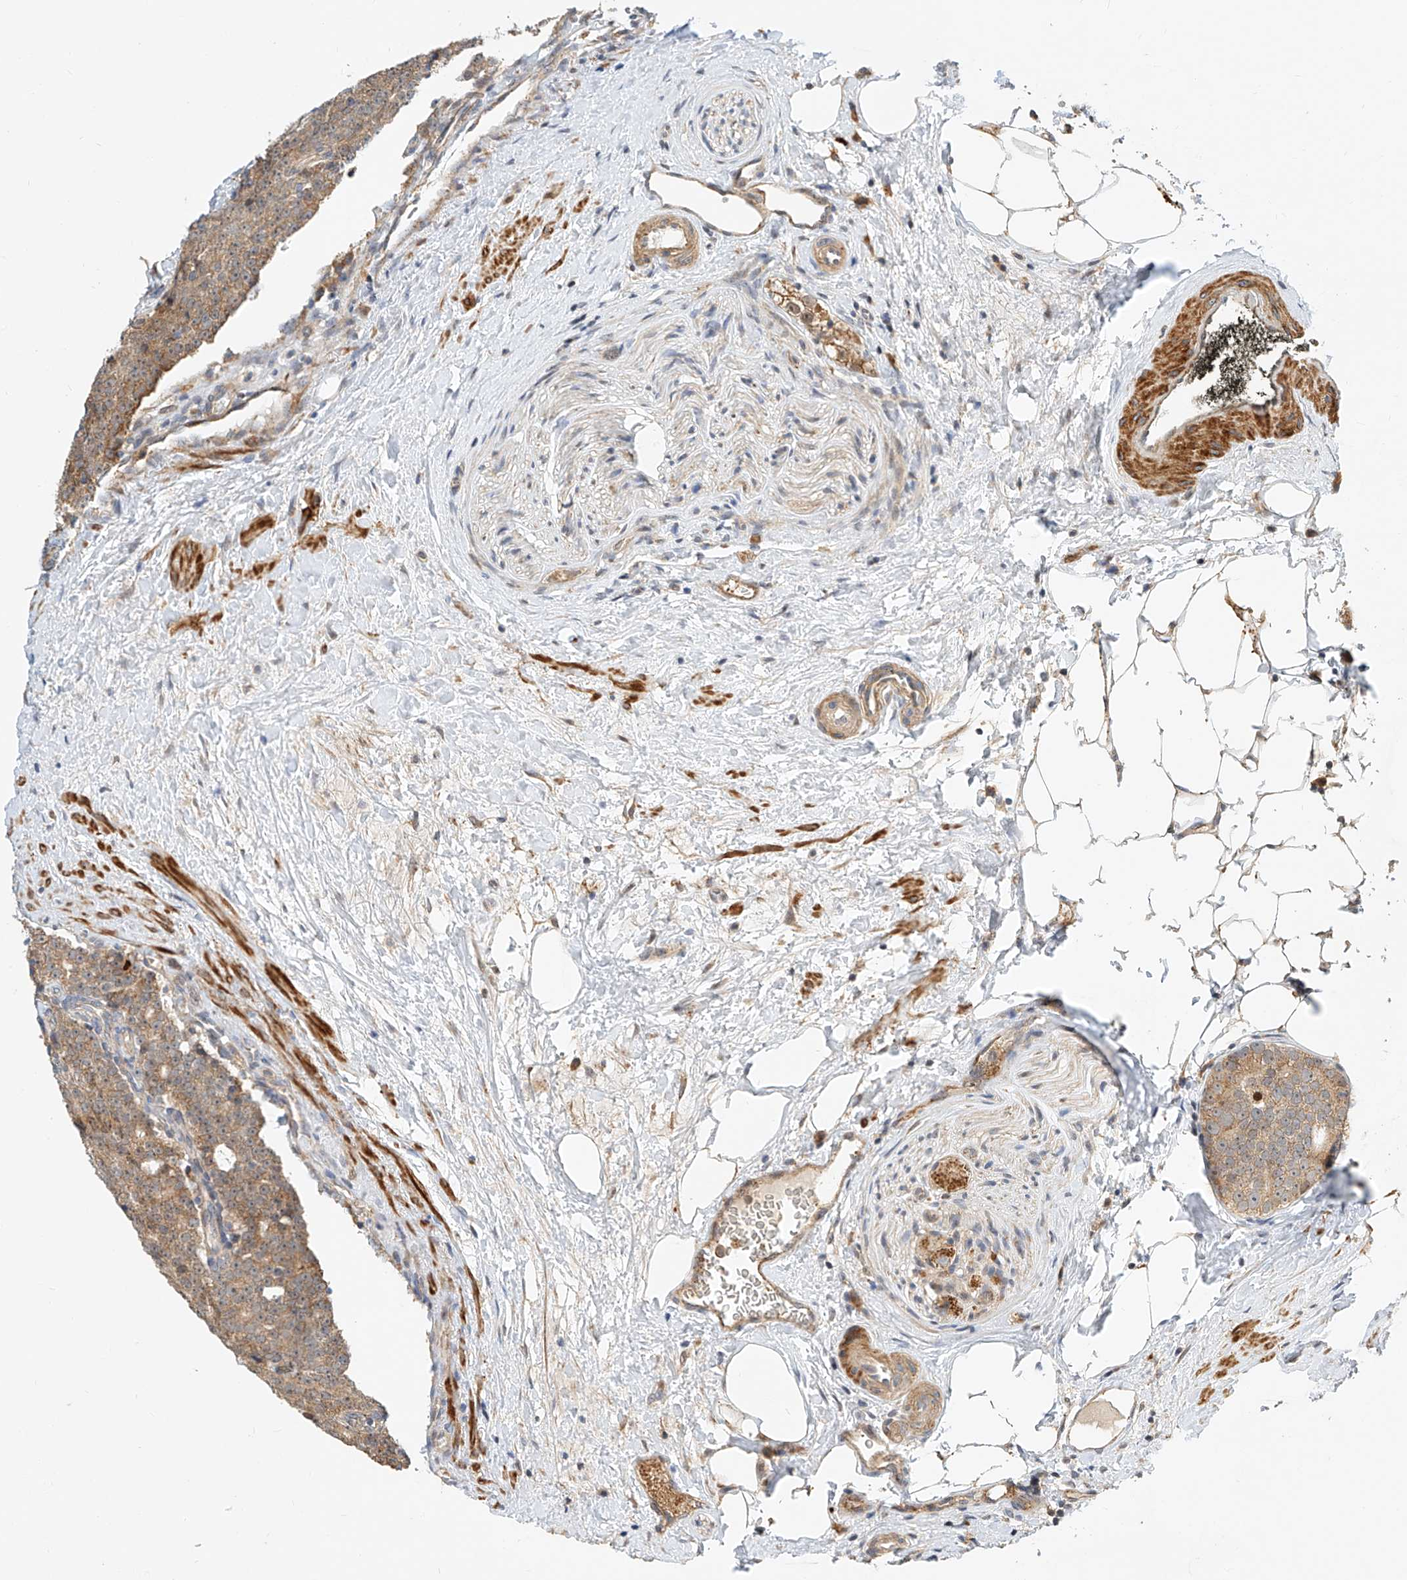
{"staining": {"intensity": "moderate", "quantity": ">75%", "location": "cytoplasmic/membranous,nuclear"}, "tissue": "prostate cancer", "cell_type": "Tumor cells", "image_type": "cancer", "snomed": [{"axis": "morphology", "description": "Adenocarcinoma, High grade"}, {"axis": "topography", "description": "Prostate"}], "caption": "Immunohistochemistry (IHC) photomicrograph of neoplastic tissue: human prostate adenocarcinoma (high-grade) stained using IHC shows medium levels of moderate protein expression localized specifically in the cytoplasmic/membranous and nuclear of tumor cells, appearing as a cytoplasmic/membranous and nuclear brown color.", "gene": "CPAMD8", "patient": {"sex": "male", "age": 56}}